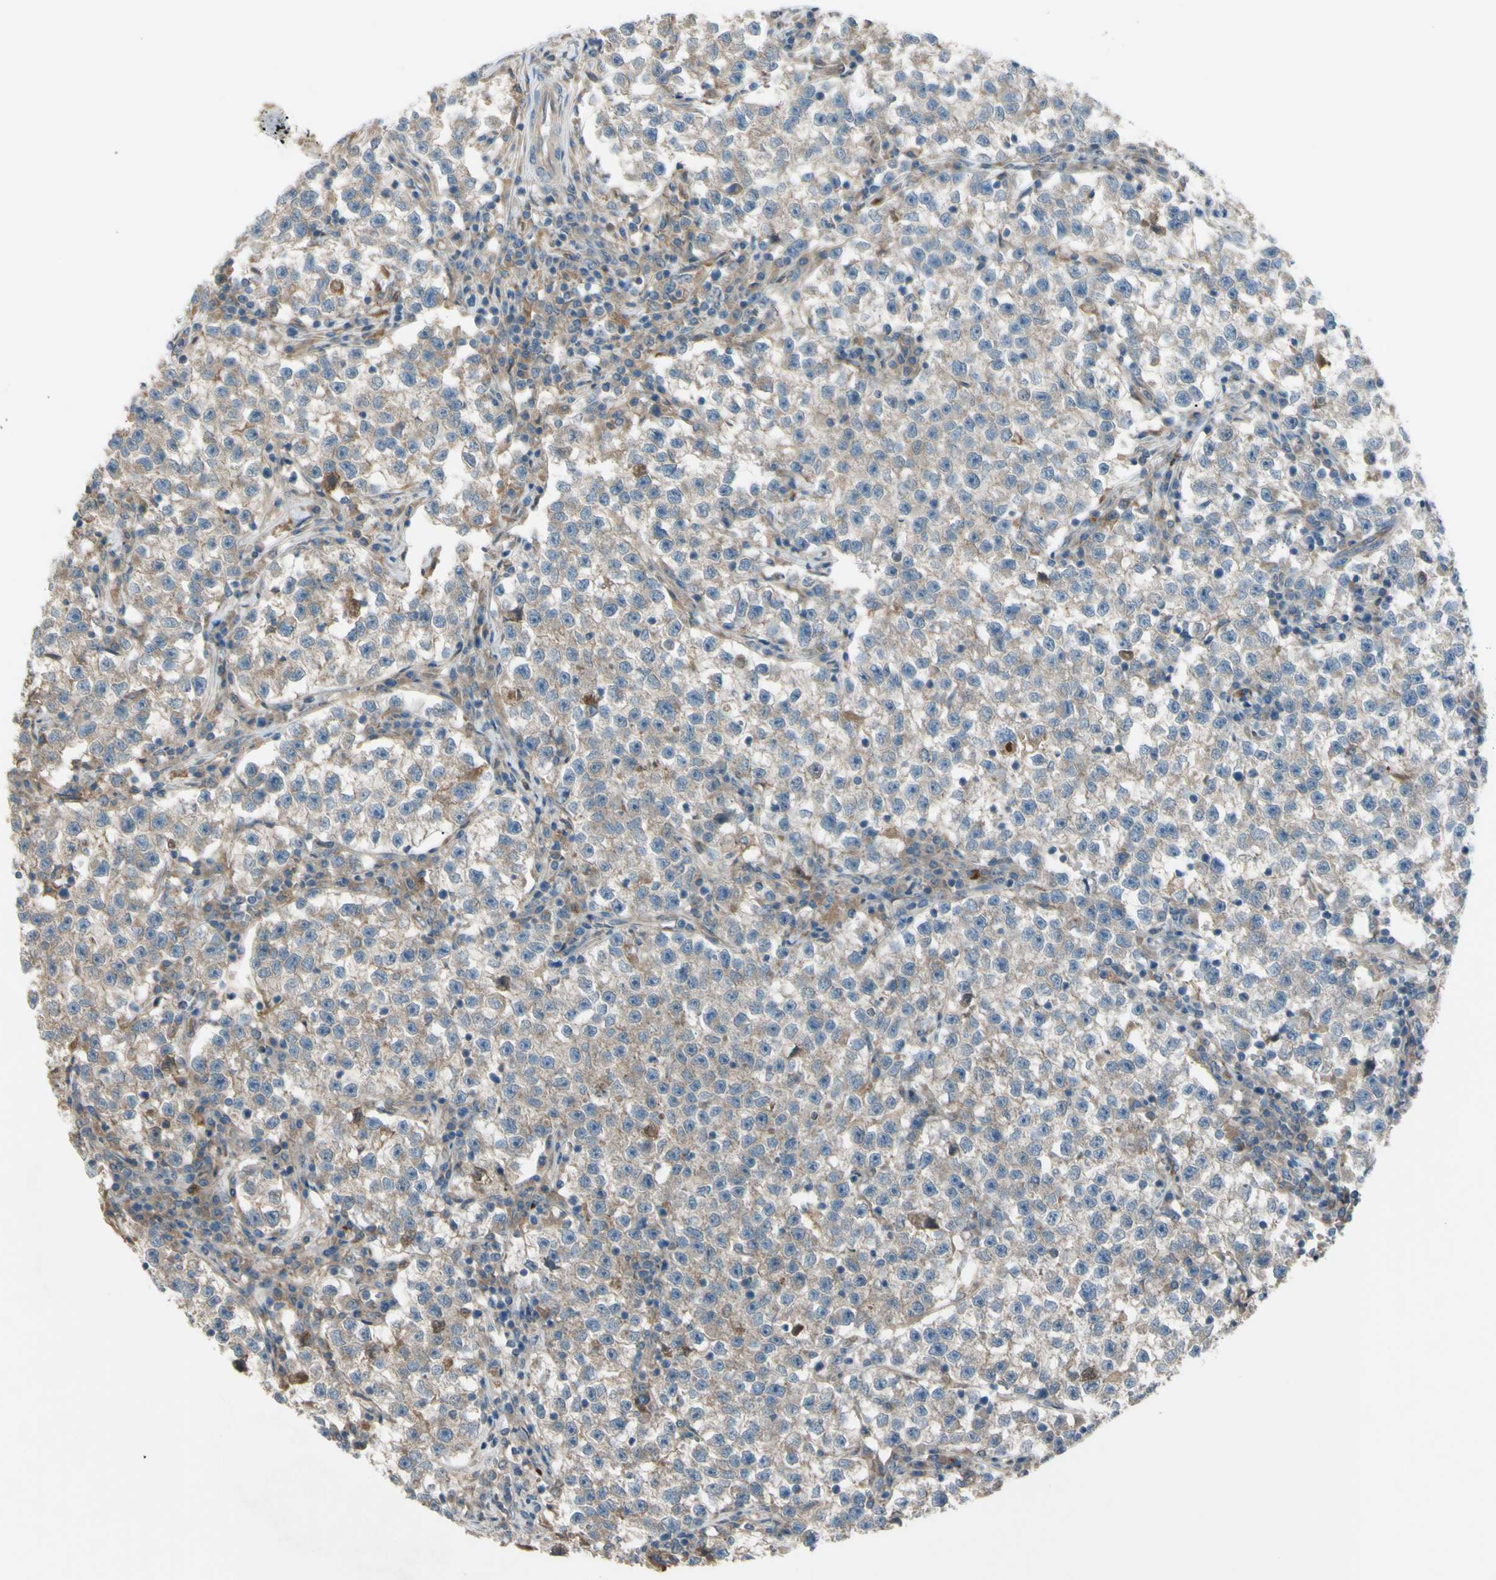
{"staining": {"intensity": "weak", "quantity": ">75%", "location": "cytoplasmic/membranous"}, "tissue": "testis cancer", "cell_type": "Tumor cells", "image_type": "cancer", "snomed": [{"axis": "morphology", "description": "Seminoma, NOS"}, {"axis": "topography", "description": "Testis"}], "caption": "Protein expression analysis of testis cancer reveals weak cytoplasmic/membranous expression in about >75% of tumor cells.", "gene": "AFP", "patient": {"sex": "male", "age": 22}}